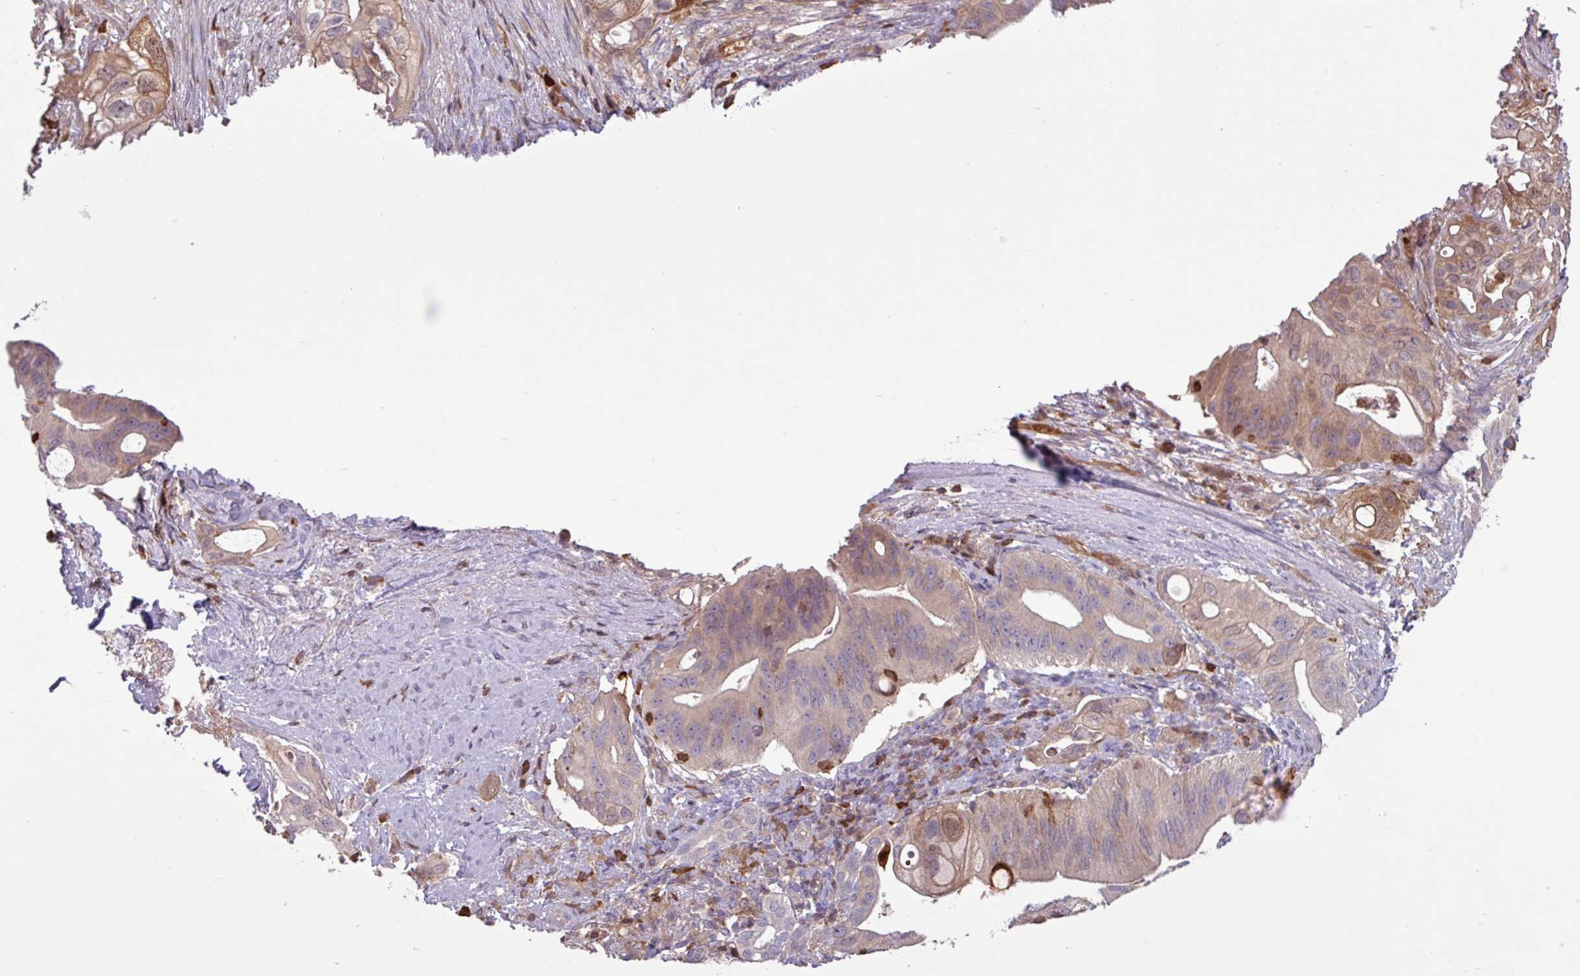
{"staining": {"intensity": "moderate", "quantity": "25%-75%", "location": "cytoplasmic/membranous"}, "tissue": "pancreatic cancer", "cell_type": "Tumor cells", "image_type": "cancer", "snomed": [{"axis": "morphology", "description": "Adenocarcinoma, NOS"}, {"axis": "topography", "description": "Pancreas"}], "caption": "Immunohistochemistry (IHC) image of human pancreatic cancer stained for a protein (brown), which shows medium levels of moderate cytoplasmic/membranous staining in approximately 25%-75% of tumor cells.", "gene": "SEC61G", "patient": {"sex": "female", "age": 72}}